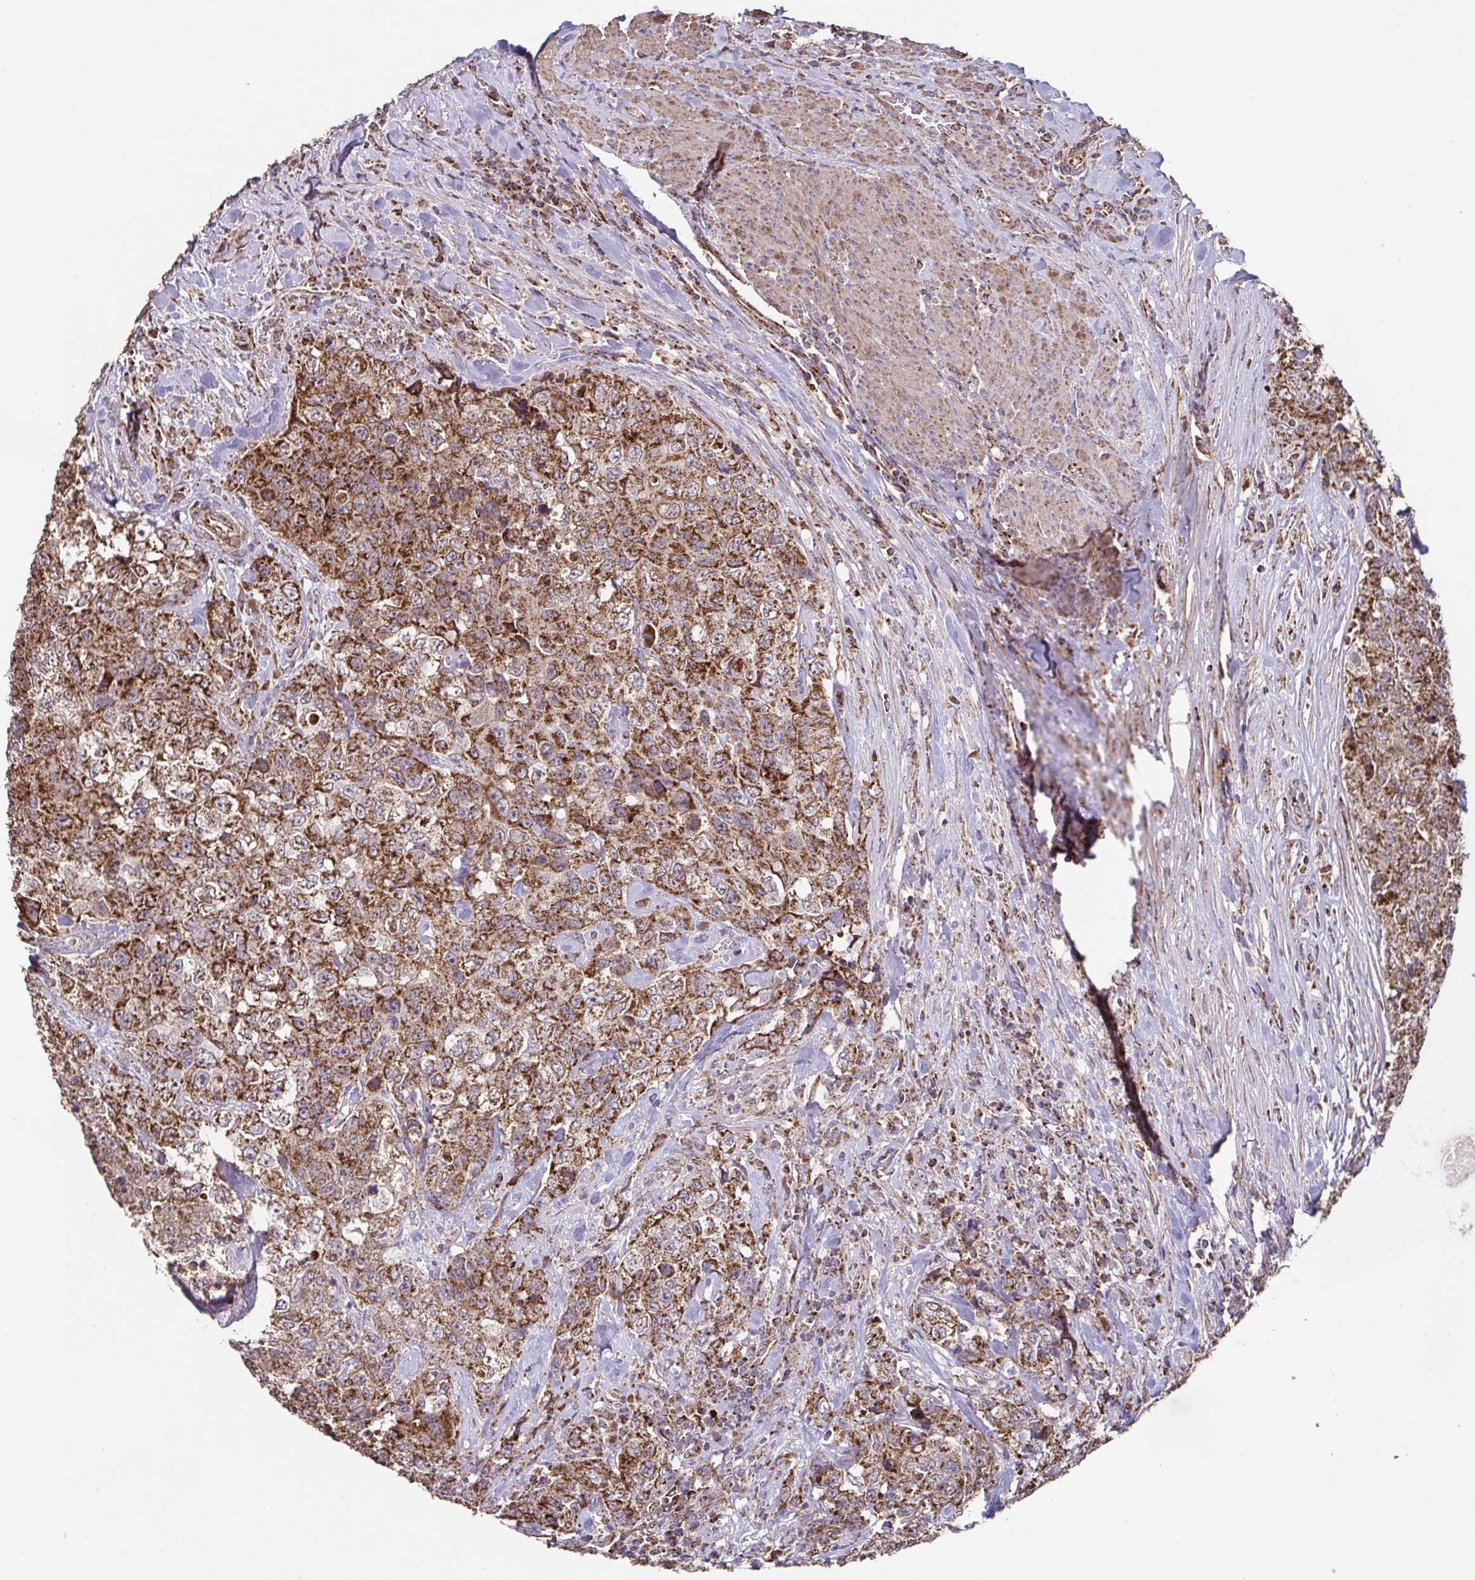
{"staining": {"intensity": "strong", "quantity": ">75%", "location": "cytoplasmic/membranous"}, "tissue": "urothelial cancer", "cell_type": "Tumor cells", "image_type": "cancer", "snomed": [{"axis": "morphology", "description": "Urothelial carcinoma, High grade"}, {"axis": "topography", "description": "Urinary bladder"}], "caption": "IHC of human urothelial cancer displays high levels of strong cytoplasmic/membranous expression in about >75% of tumor cells.", "gene": "DIP2B", "patient": {"sex": "female", "age": 78}}